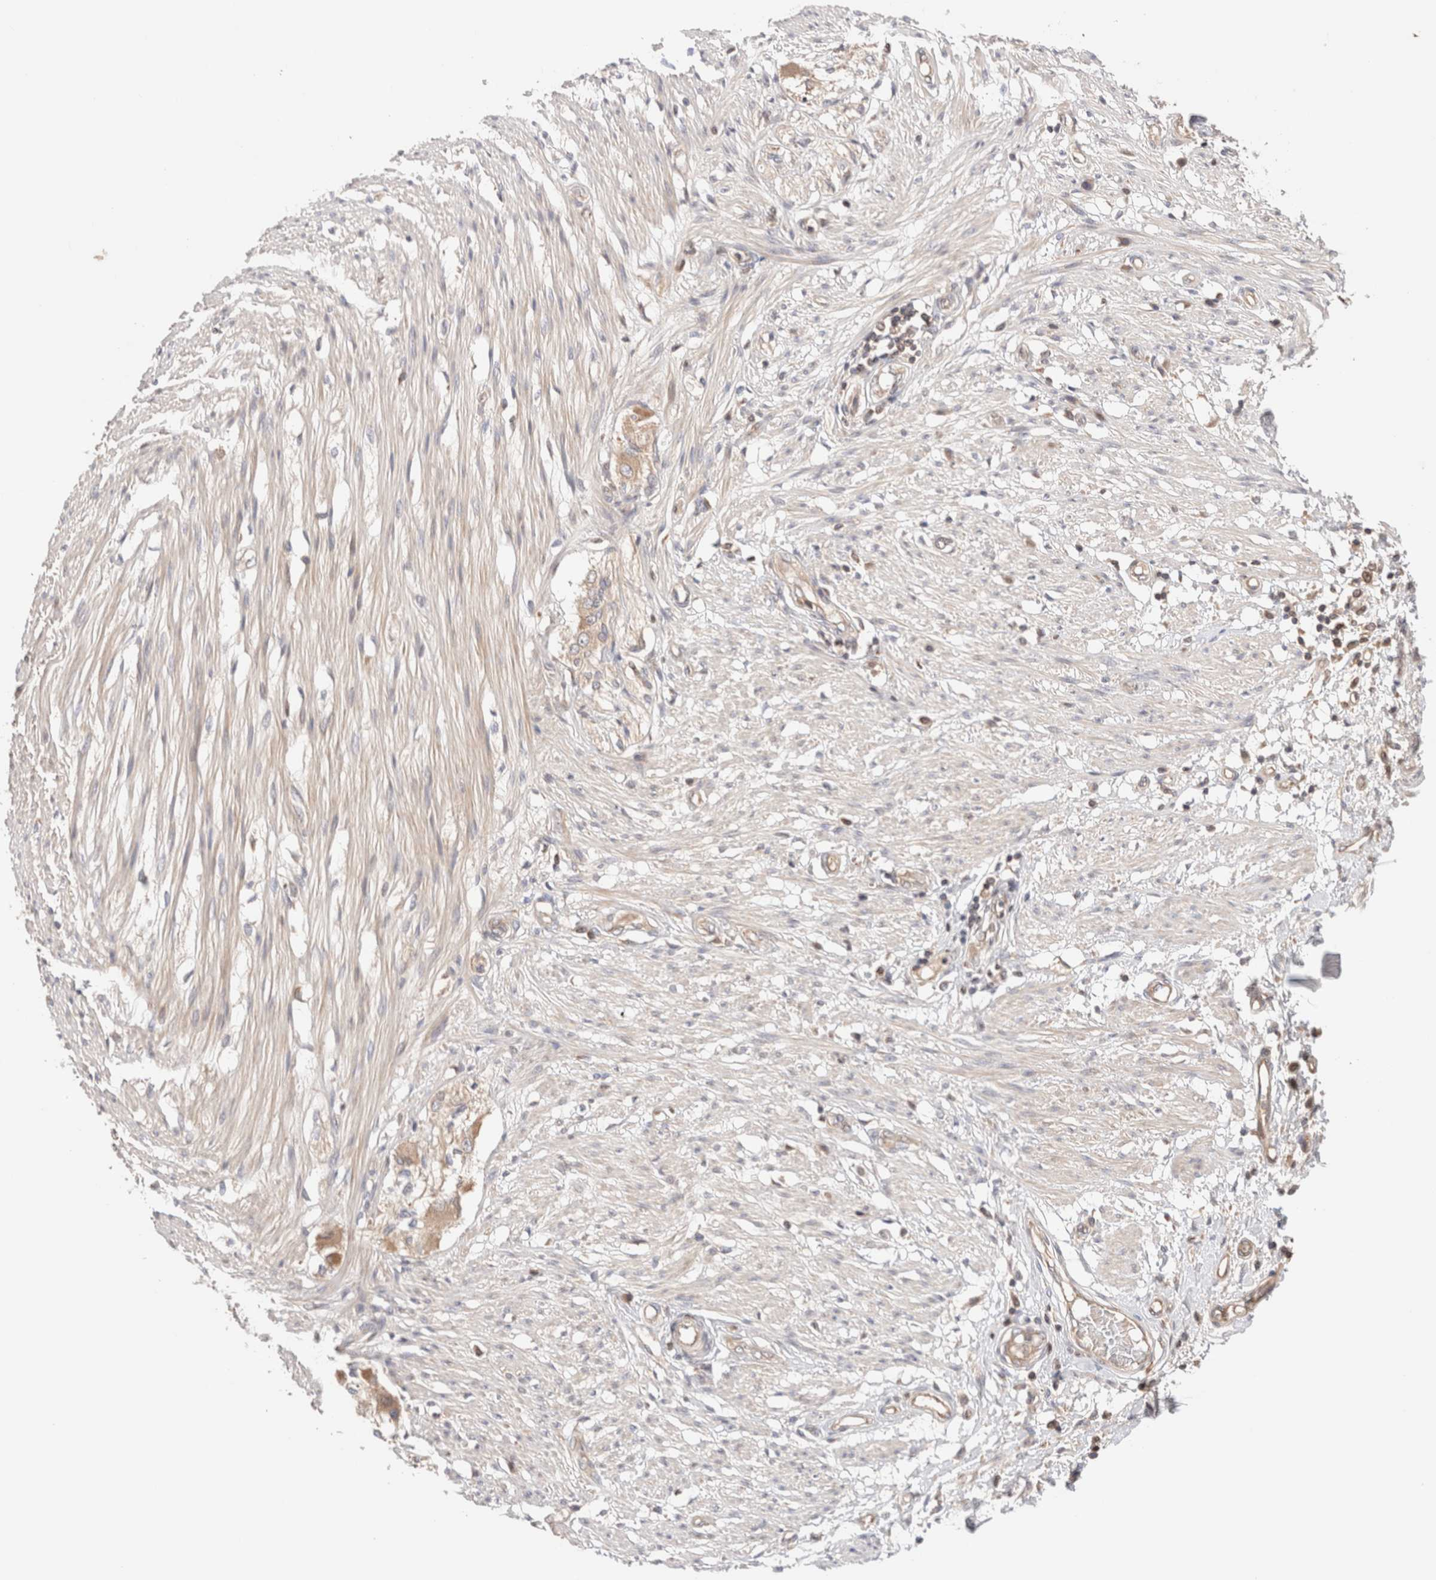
{"staining": {"intensity": "weak", "quantity": "25%-75%", "location": "cytoplasmic/membranous"}, "tissue": "smooth muscle", "cell_type": "Smooth muscle cells", "image_type": "normal", "snomed": [{"axis": "morphology", "description": "Normal tissue, NOS"}, {"axis": "morphology", "description": "Adenocarcinoma, NOS"}, {"axis": "topography", "description": "Smooth muscle"}, {"axis": "topography", "description": "Colon"}], "caption": "Smooth muscle cells exhibit low levels of weak cytoplasmic/membranous staining in about 25%-75% of cells in normal smooth muscle.", "gene": "SIKE1", "patient": {"sex": "male", "age": 14}}